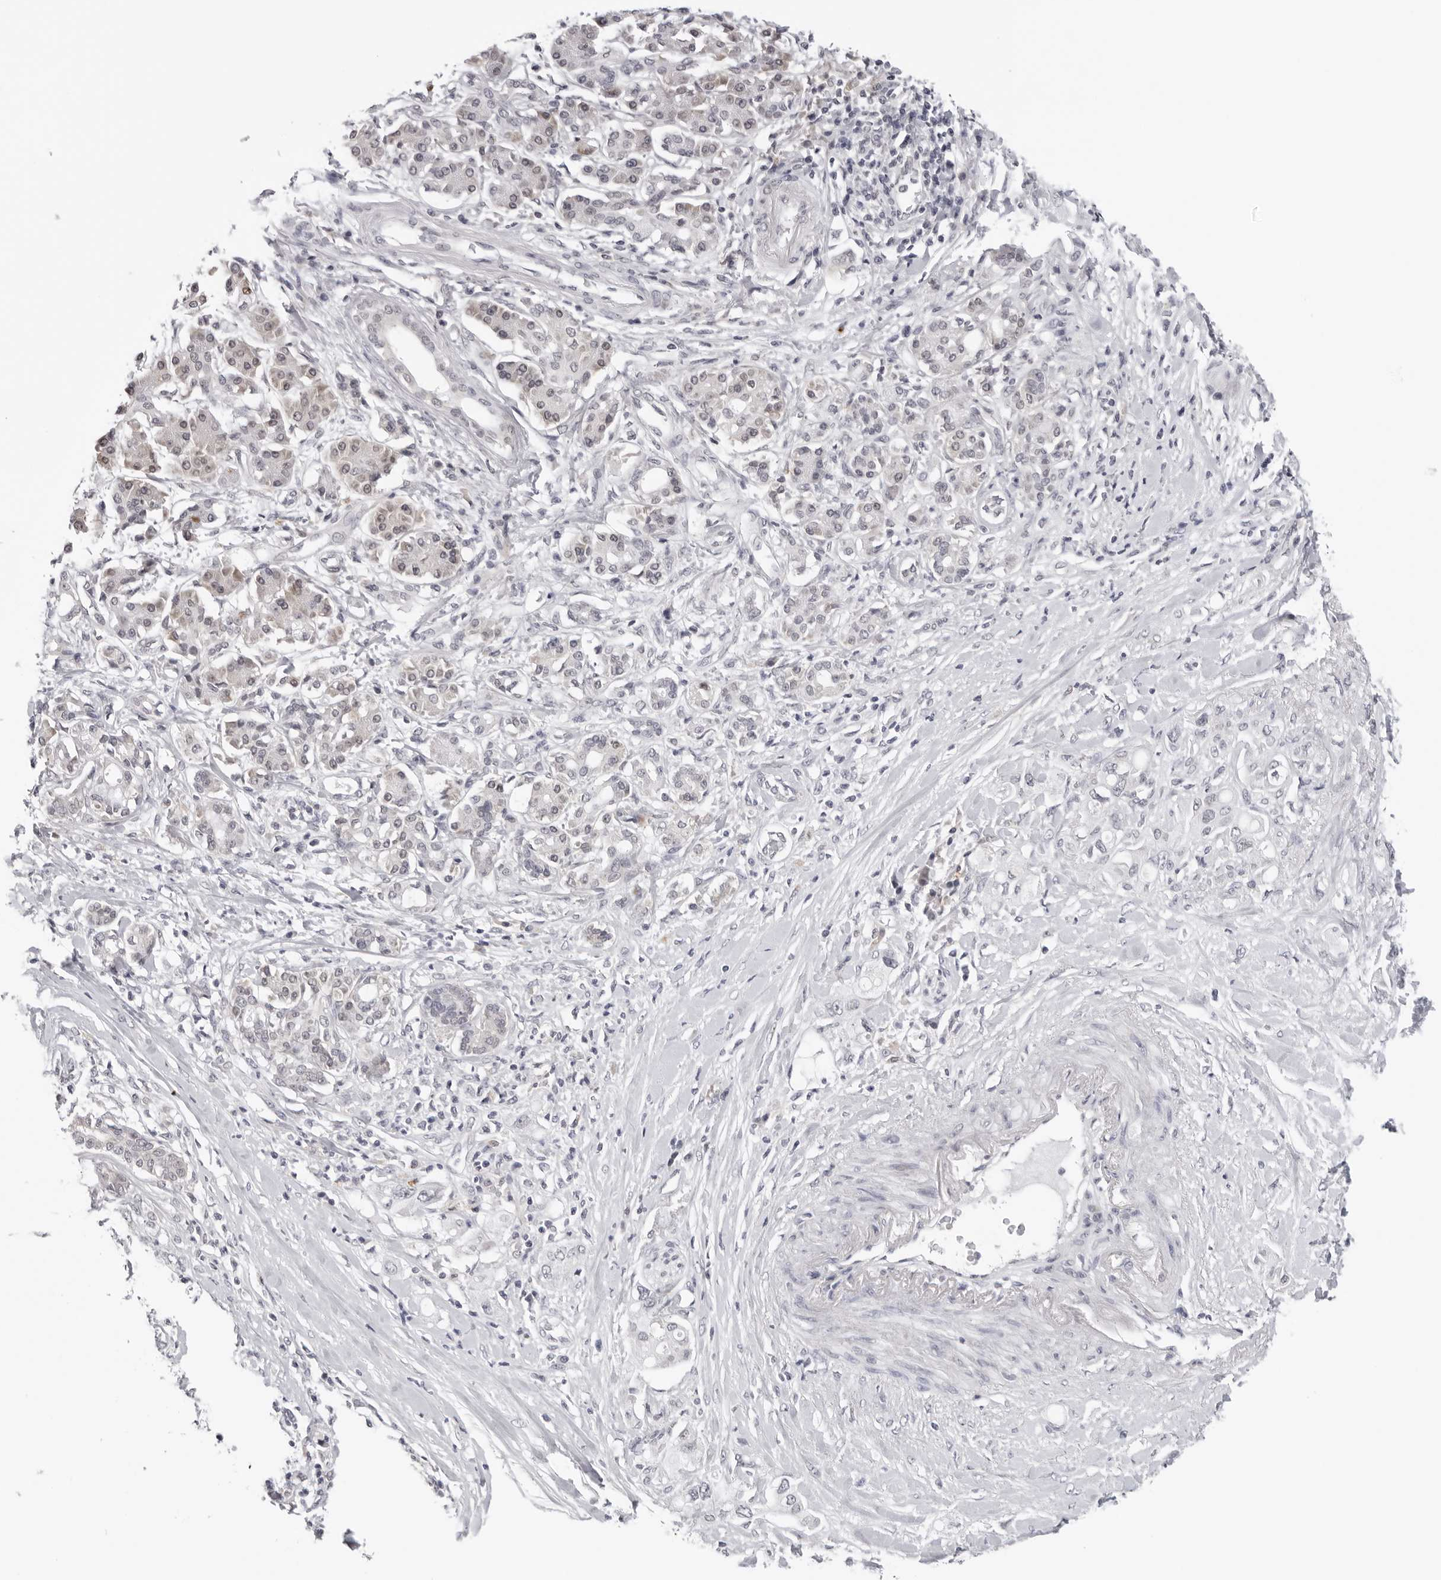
{"staining": {"intensity": "negative", "quantity": "none", "location": "none"}, "tissue": "pancreatic cancer", "cell_type": "Tumor cells", "image_type": "cancer", "snomed": [{"axis": "morphology", "description": "Adenocarcinoma, NOS"}, {"axis": "topography", "description": "Pancreas"}], "caption": "Histopathology image shows no protein positivity in tumor cells of pancreatic adenocarcinoma tissue.", "gene": "PRUNE1", "patient": {"sex": "female", "age": 56}}